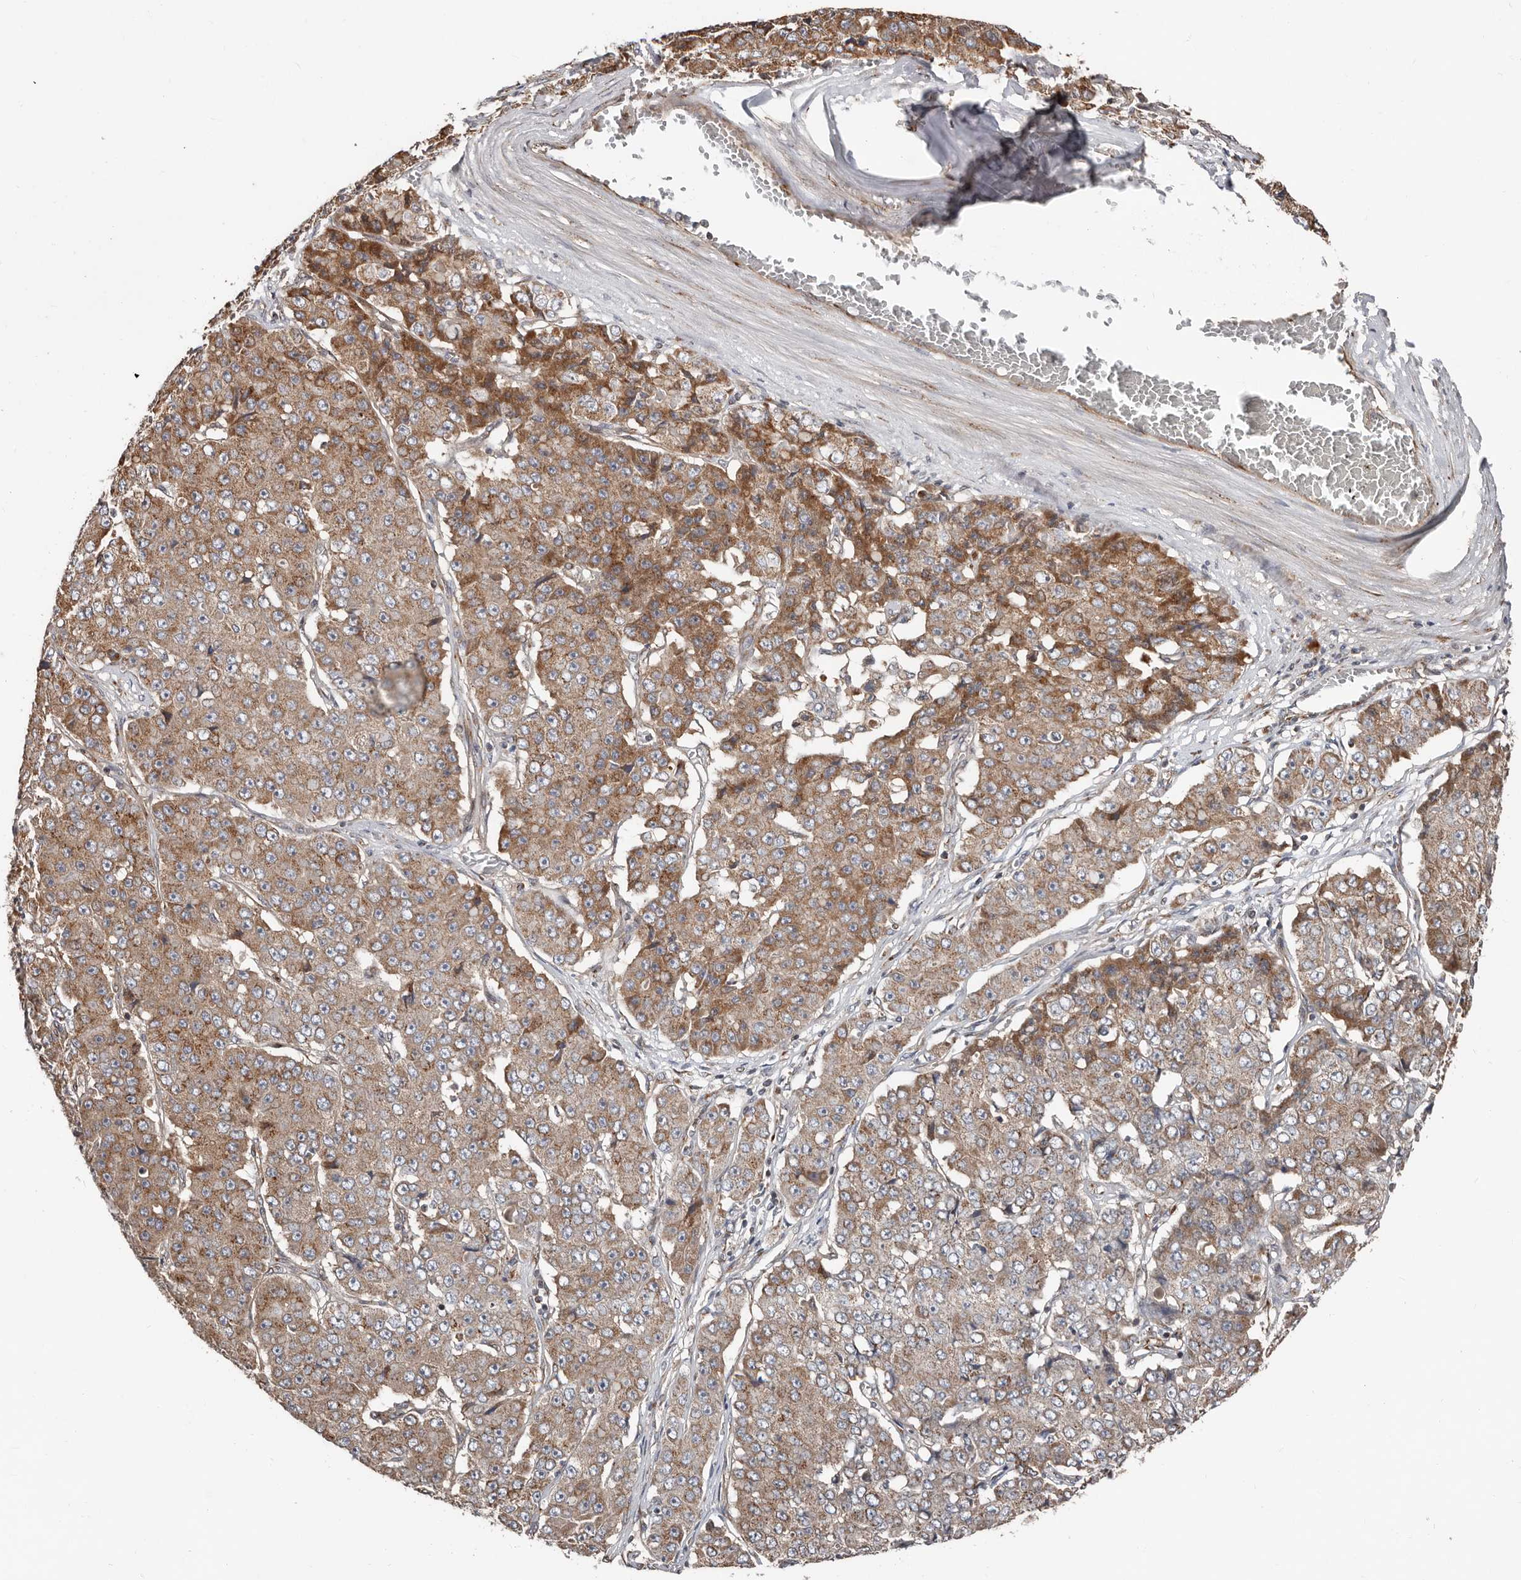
{"staining": {"intensity": "moderate", "quantity": ">75%", "location": "cytoplasmic/membranous"}, "tissue": "pancreatic cancer", "cell_type": "Tumor cells", "image_type": "cancer", "snomed": [{"axis": "morphology", "description": "Adenocarcinoma, NOS"}, {"axis": "topography", "description": "Pancreas"}], "caption": "High-power microscopy captured an immunohistochemistry (IHC) histopathology image of pancreatic cancer, revealing moderate cytoplasmic/membranous staining in approximately >75% of tumor cells.", "gene": "COG1", "patient": {"sex": "male", "age": 50}}